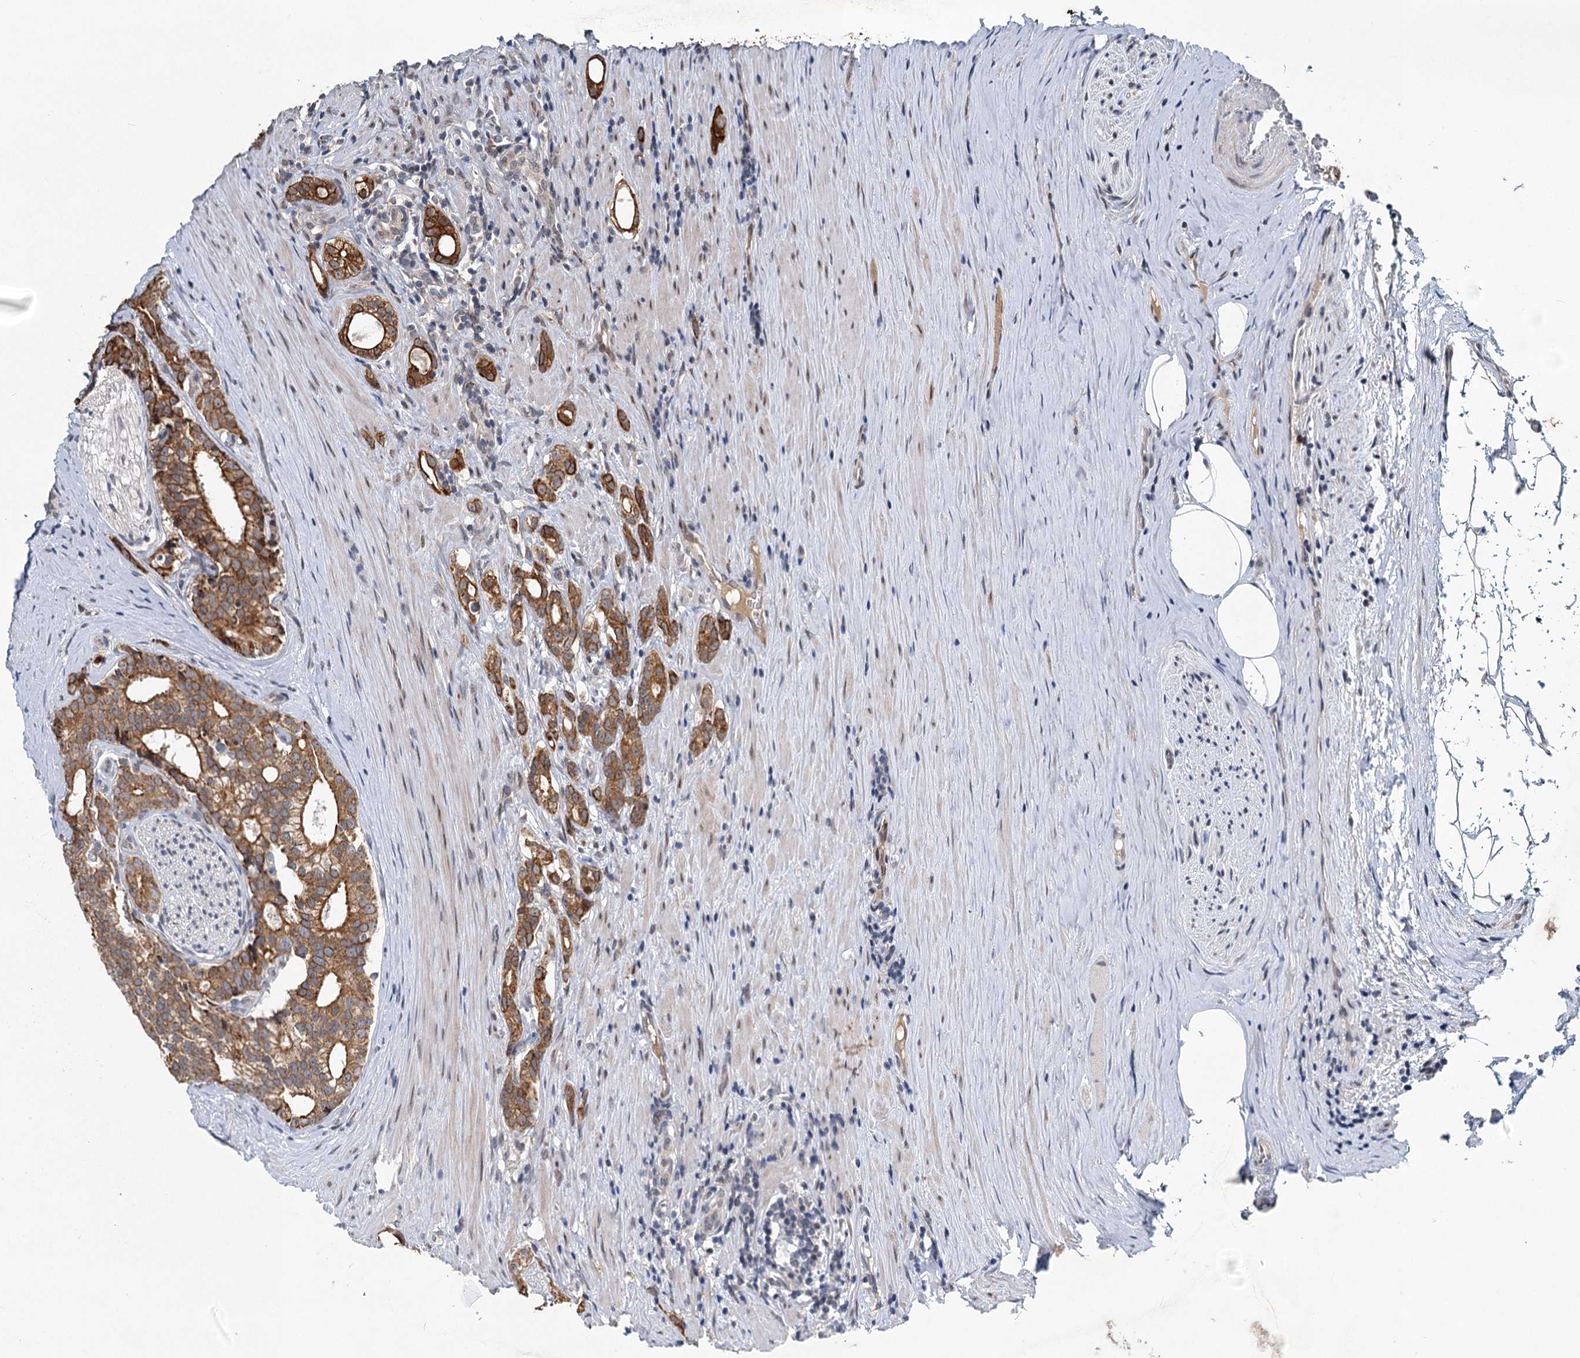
{"staining": {"intensity": "strong", "quantity": ">75%", "location": "cytoplasmic/membranous"}, "tissue": "prostate cancer", "cell_type": "Tumor cells", "image_type": "cancer", "snomed": [{"axis": "morphology", "description": "Adenocarcinoma, Low grade"}, {"axis": "topography", "description": "Prostate"}], "caption": "This histopathology image demonstrates immunohistochemistry (IHC) staining of prostate low-grade adenocarcinoma, with high strong cytoplasmic/membranous staining in approximately >75% of tumor cells.", "gene": "RITA1", "patient": {"sex": "male", "age": 71}}